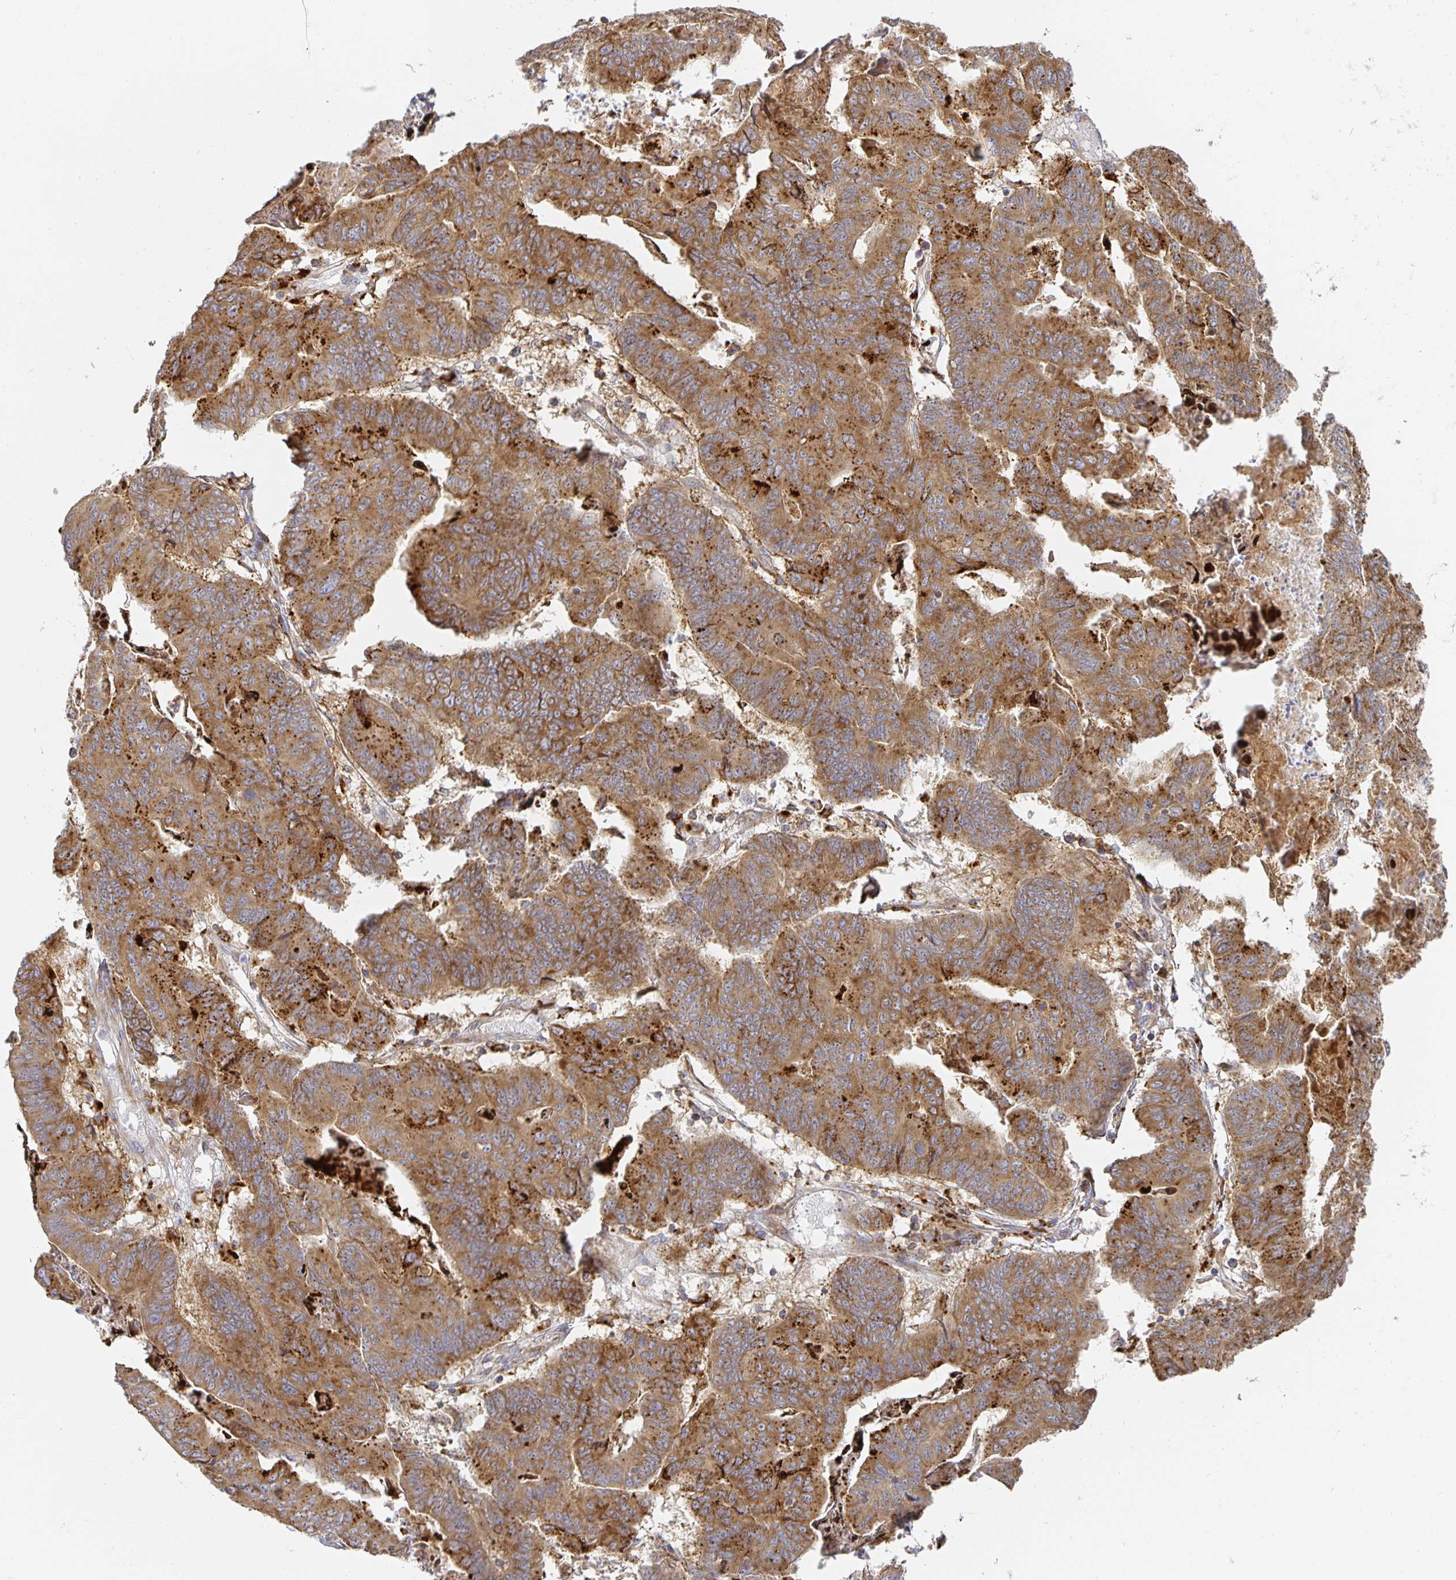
{"staining": {"intensity": "moderate", "quantity": ">75%", "location": "cytoplasmic/membranous"}, "tissue": "stomach cancer", "cell_type": "Tumor cells", "image_type": "cancer", "snomed": [{"axis": "morphology", "description": "Adenocarcinoma, NOS"}, {"axis": "topography", "description": "Stomach, lower"}], "caption": "Adenocarcinoma (stomach) stained with IHC reveals moderate cytoplasmic/membranous staining in about >75% of tumor cells. The staining was performed using DAB, with brown indicating positive protein expression. Nuclei are stained blue with hematoxylin.", "gene": "NOMO1", "patient": {"sex": "male", "age": 77}}